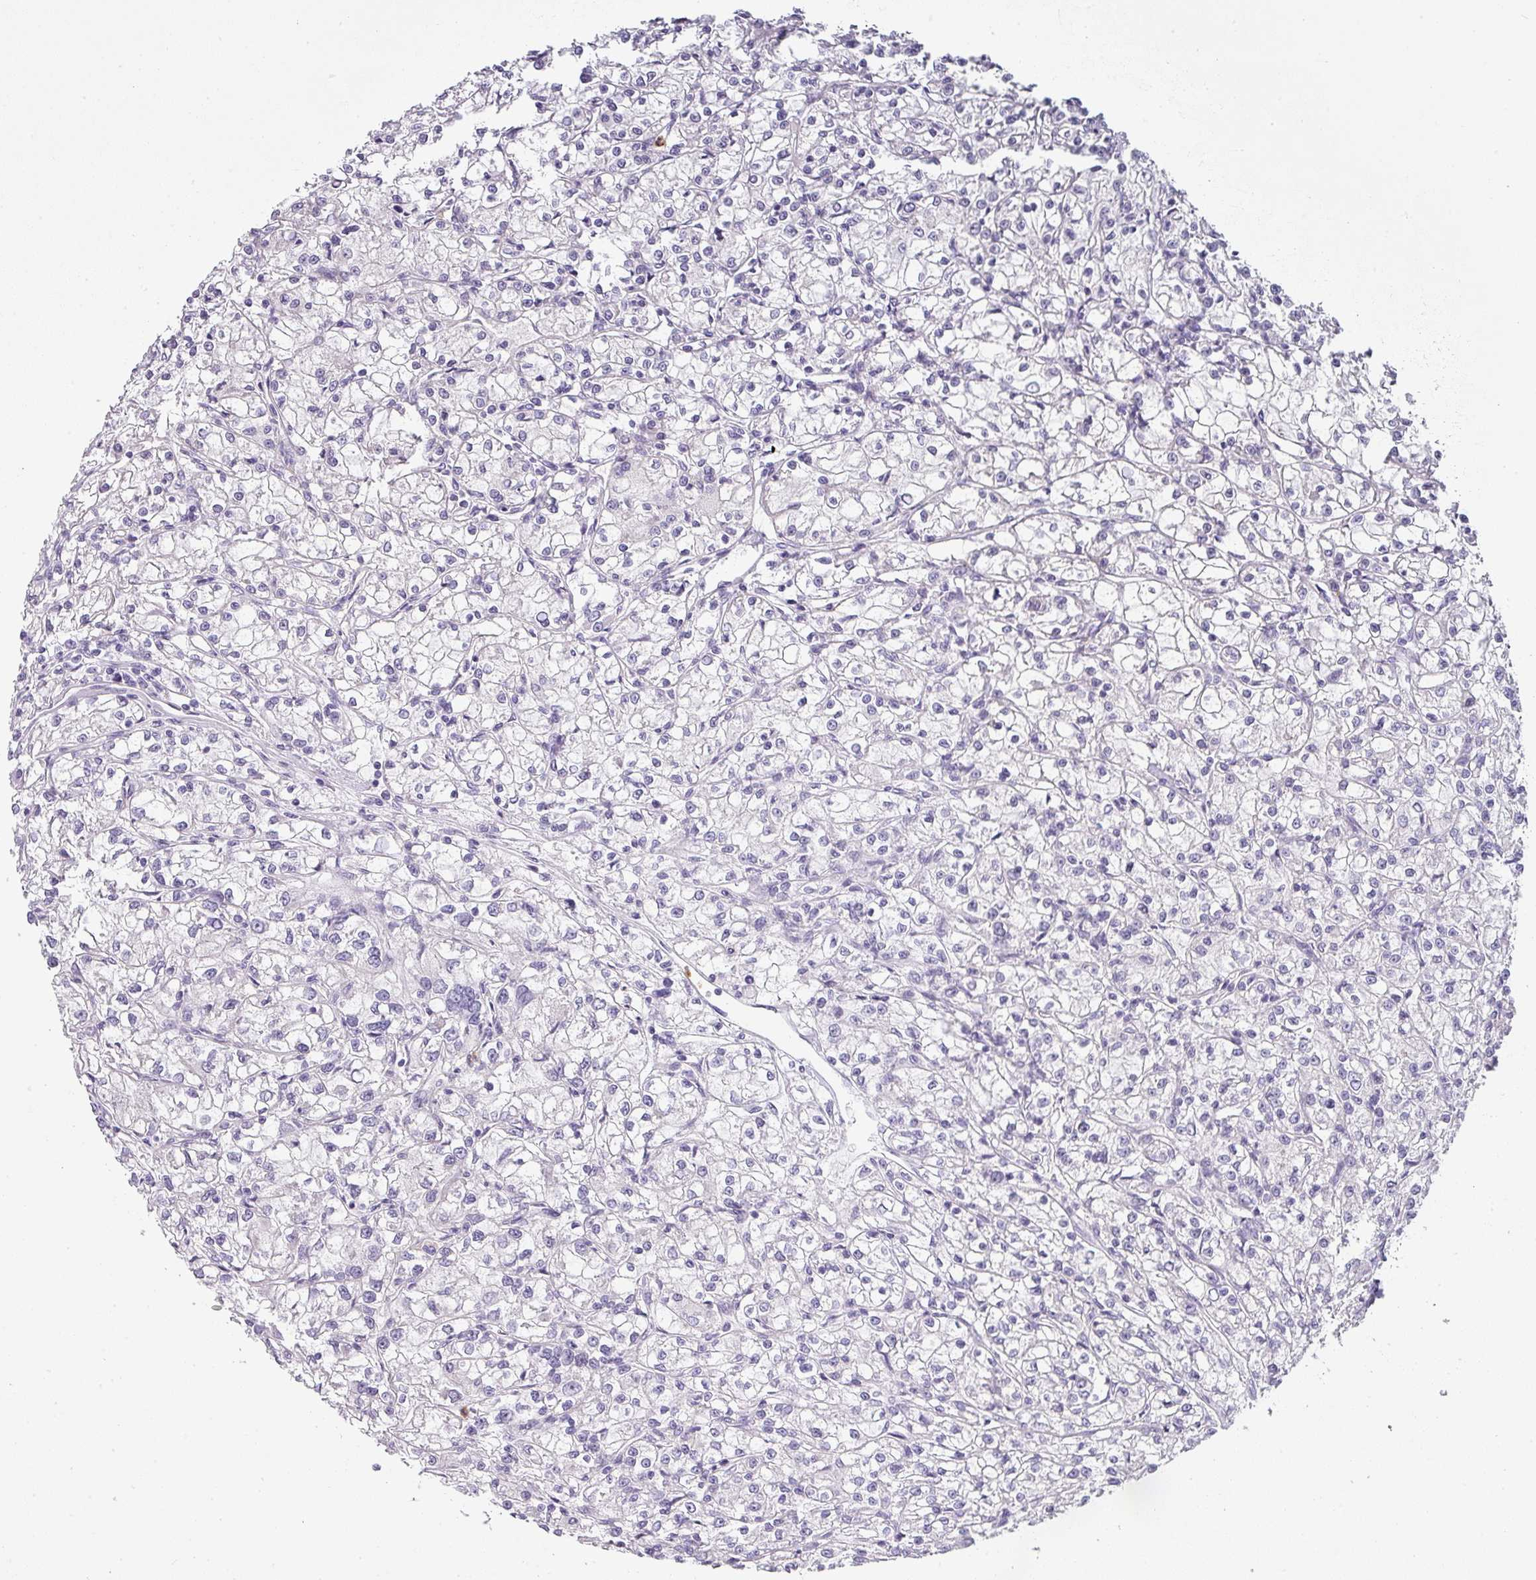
{"staining": {"intensity": "negative", "quantity": "none", "location": "none"}, "tissue": "renal cancer", "cell_type": "Tumor cells", "image_type": "cancer", "snomed": [{"axis": "morphology", "description": "Adenocarcinoma, NOS"}, {"axis": "topography", "description": "Kidney"}], "caption": "IHC micrograph of neoplastic tissue: human renal adenocarcinoma stained with DAB (3,3'-diaminobenzidine) demonstrates no significant protein expression in tumor cells.", "gene": "BTLA", "patient": {"sex": "female", "age": 59}}